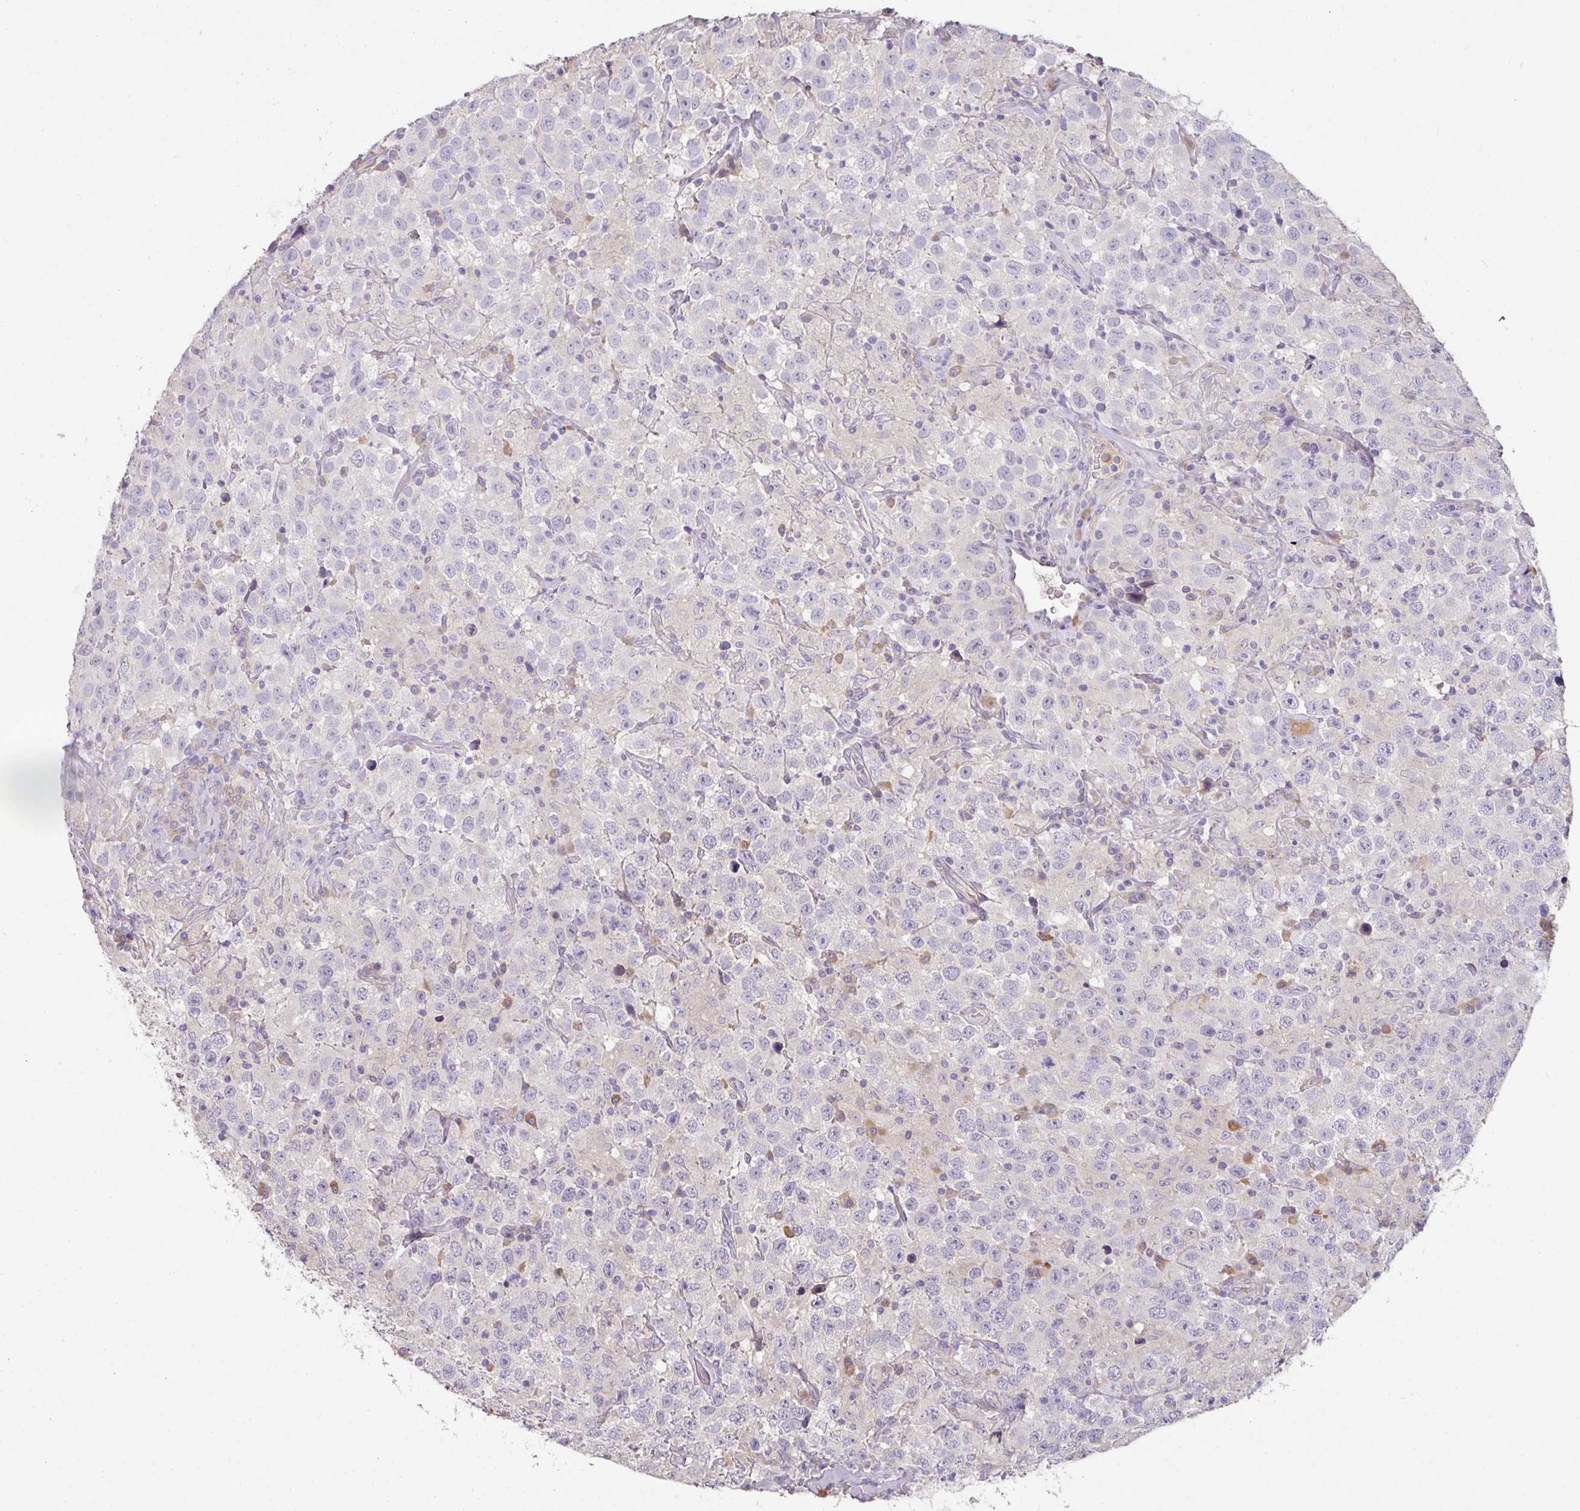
{"staining": {"intensity": "negative", "quantity": "none", "location": "none"}, "tissue": "testis cancer", "cell_type": "Tumor cells", "image_type": "cancer", "snomed": [{"axis": "morphology", "description": "Seminoma, NOS"}, {"axis": "topography", "description": "Testis"}], "caption": "Immunohistochemistry (IHC) photomicrograph of testis seminoma stained for a protein (brown), which displays no expression in tumor cells.", "gene": "ZNF266", "patient": {"sex": "male", "age": 41}}